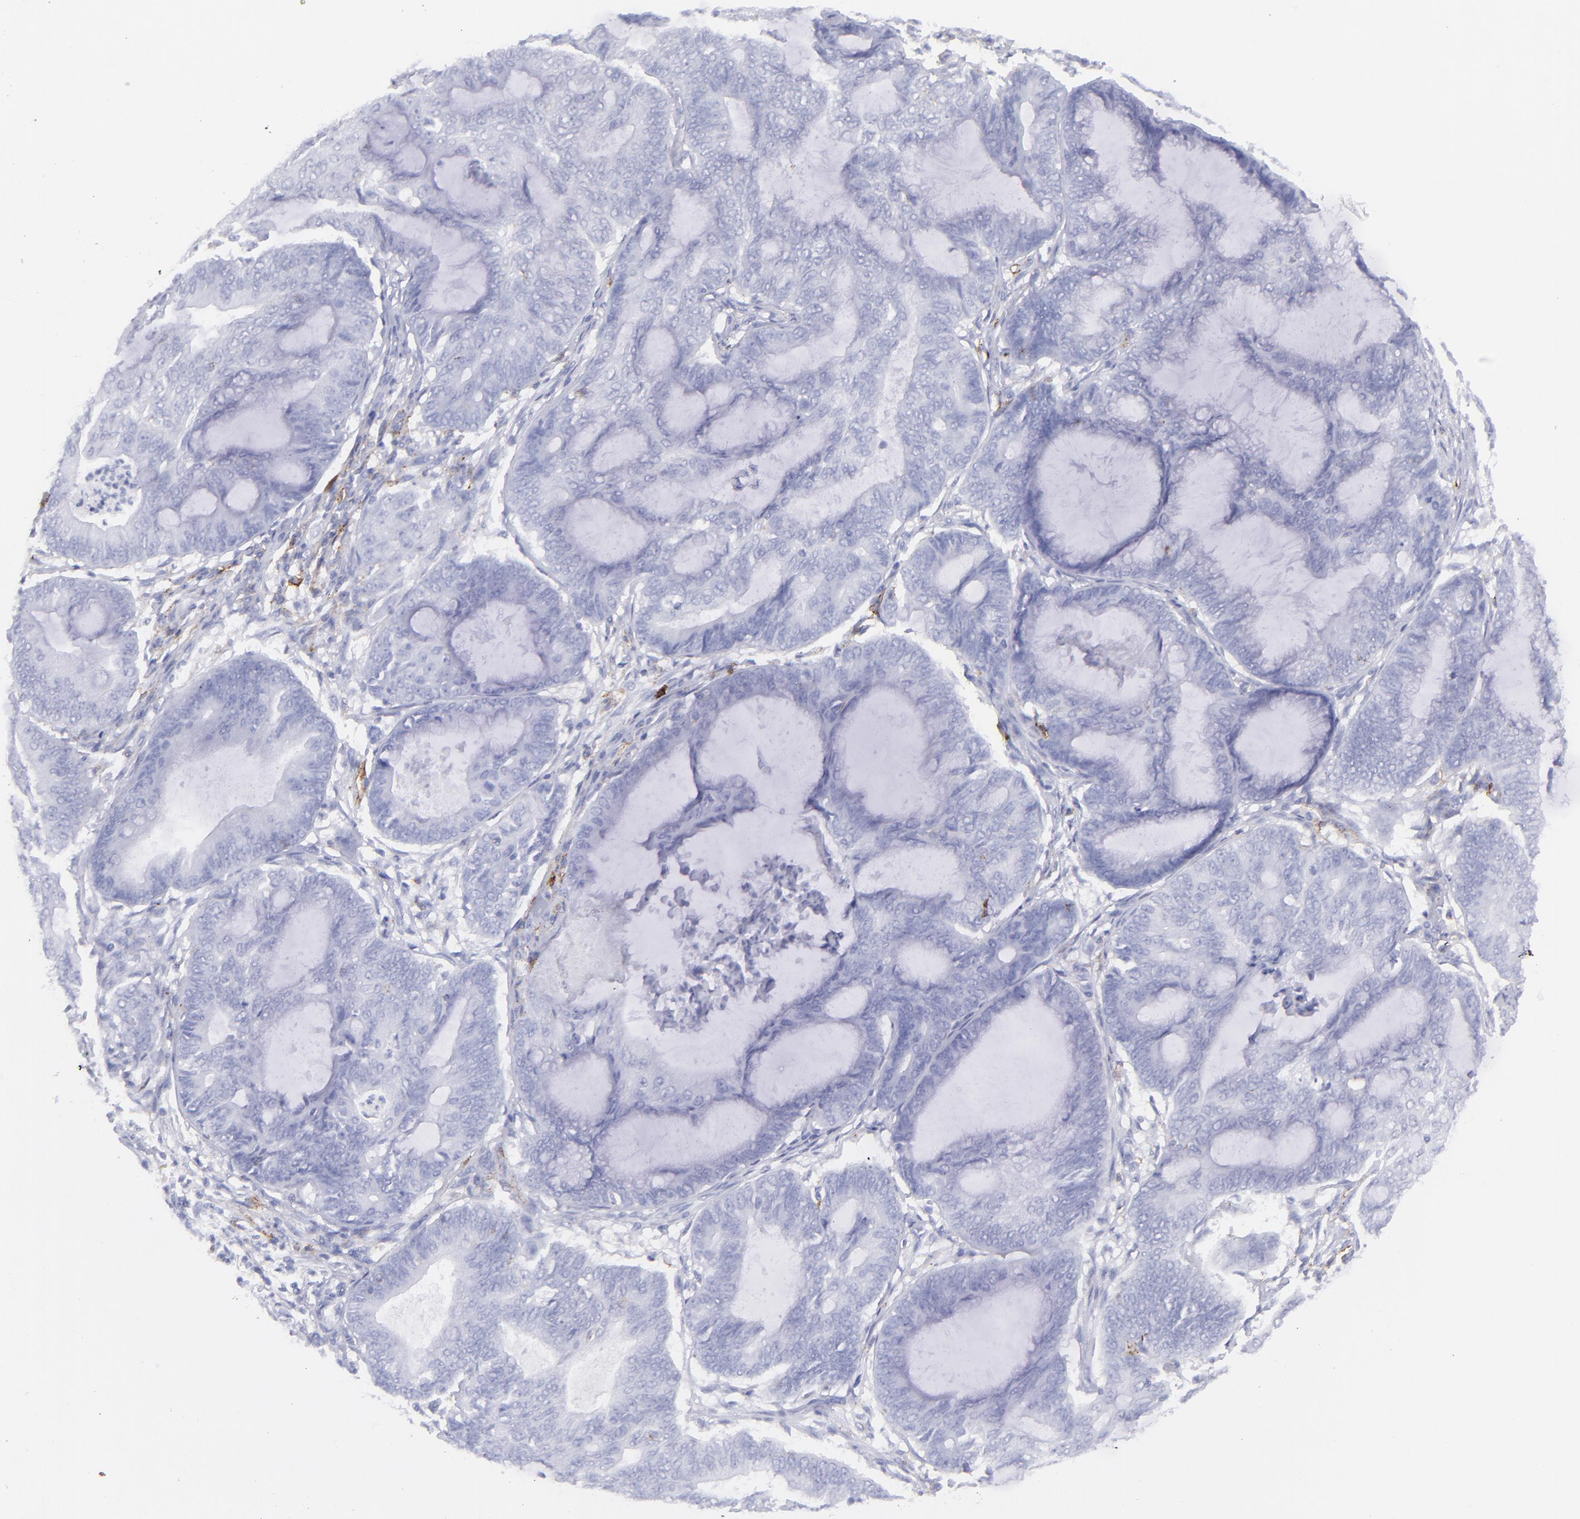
{"staining": {"intensity": "negative", "quantity": "none", "location": "none"}, "tissue": "endometrial cancer", "cell_type": "Tumor cells", "image_type": "cancer", "snomed": [{"axis": "morphology", "description": "Adenocarcinoma, NOS"}, {"axis": "topography", "description": "Endometrium"}], "caption": "High power microscopy image of an immunohistochemistry image of adenocarcinoma (endometrial), revealing no significant positivity in tumor cells.", "gene": "SELPLG", "patient": {"sex": "female", "age": 63}}